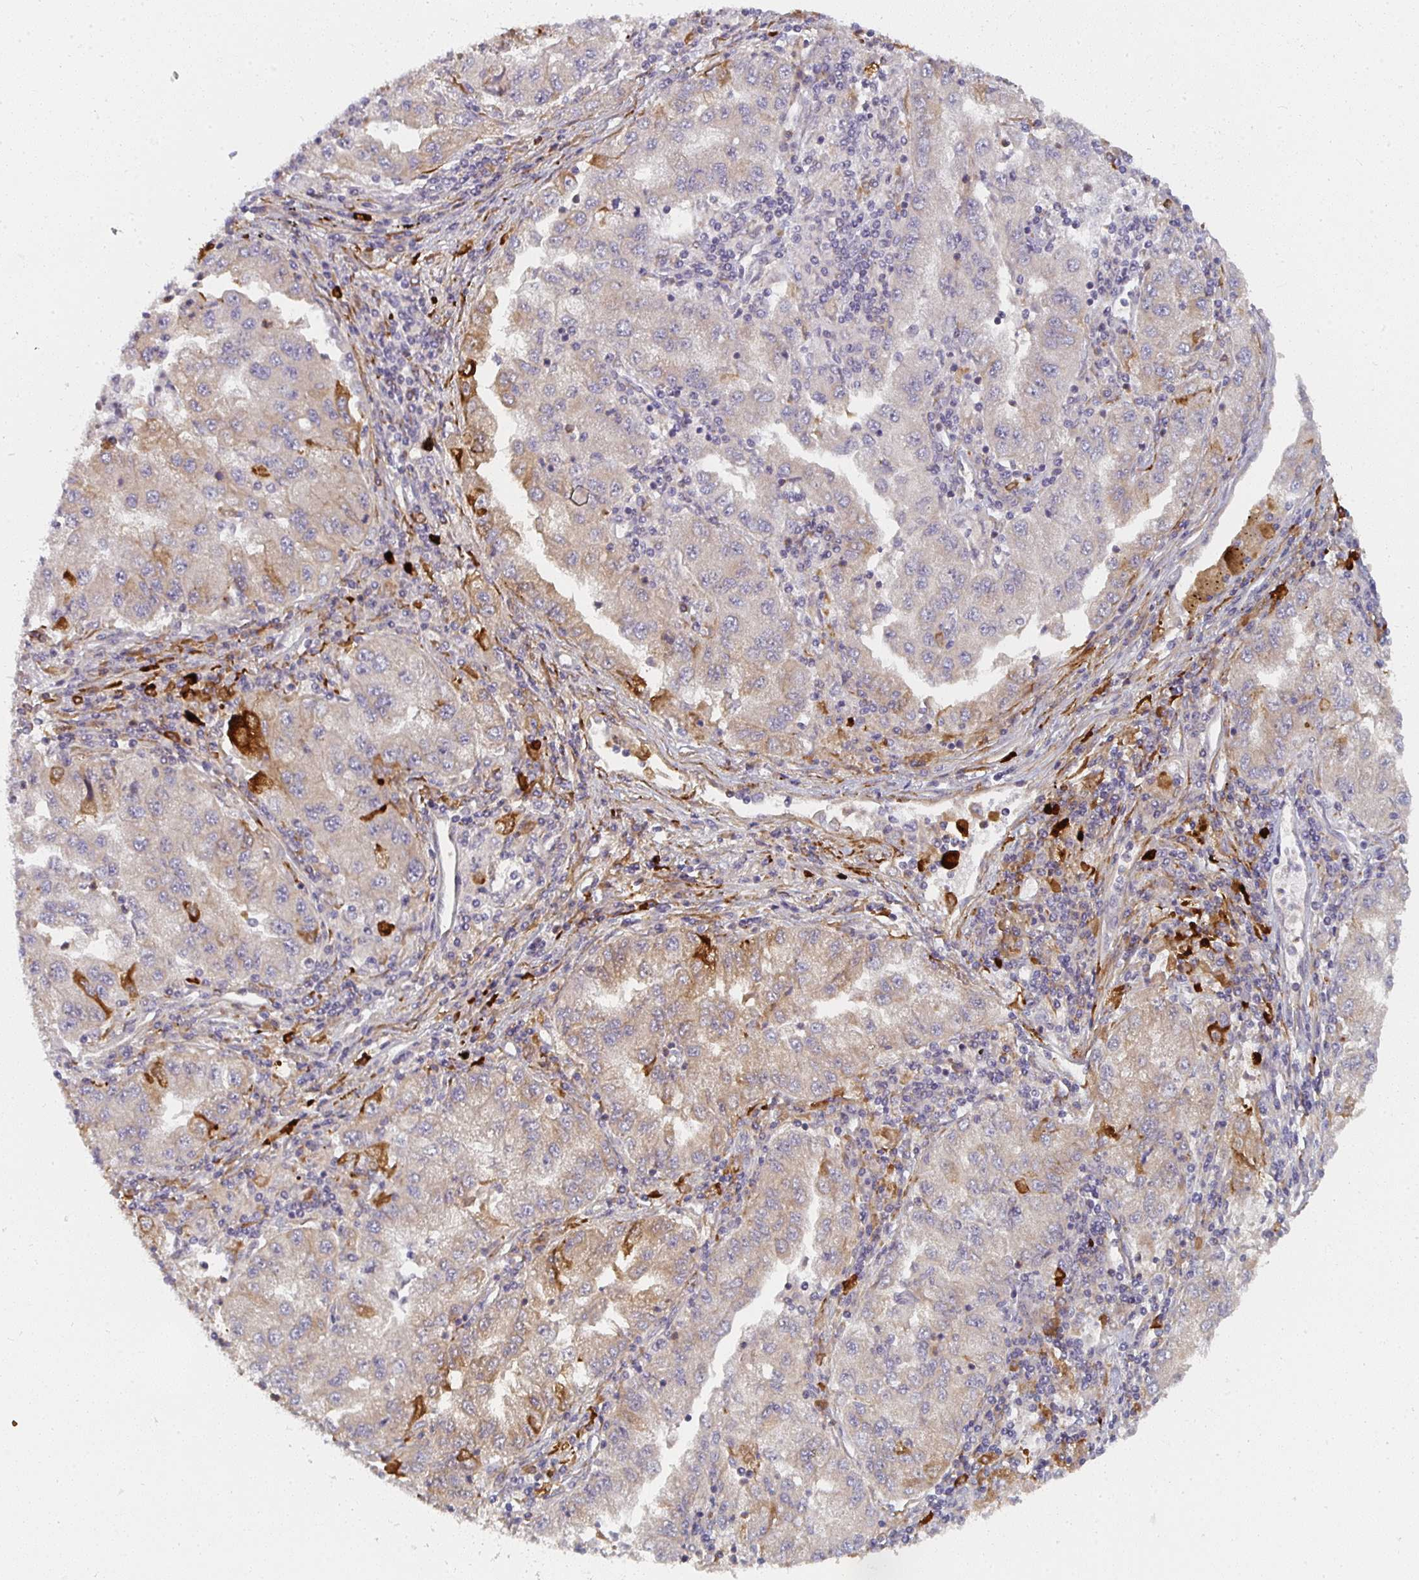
{"staining": {"intensity": "moderate", "quantity": "<25%", "location": "cytoplasmic/membranous"}, "tissue": "lung cancer", "cell_type": "Tumor cells", "image_type": "cancer", "snomed": [{"axis": "morphology", "description": "Adenocarcinoma, NOS"}, {"axis": "morphology", "description": "Adenocarcinoma primary or metastatic"}, {"axis": "topography", "description": "Lung"}], "caption": "High-power microscopy captured an immunohistochemistry (IHC) photomicrograph of adenocarcinoma (lung), revealing moderate cytoplasmic/membranous expression in about <25% of tumor cells.", "gene": "CTHRC1", "patient": {"sex": "male", "age": 74}}